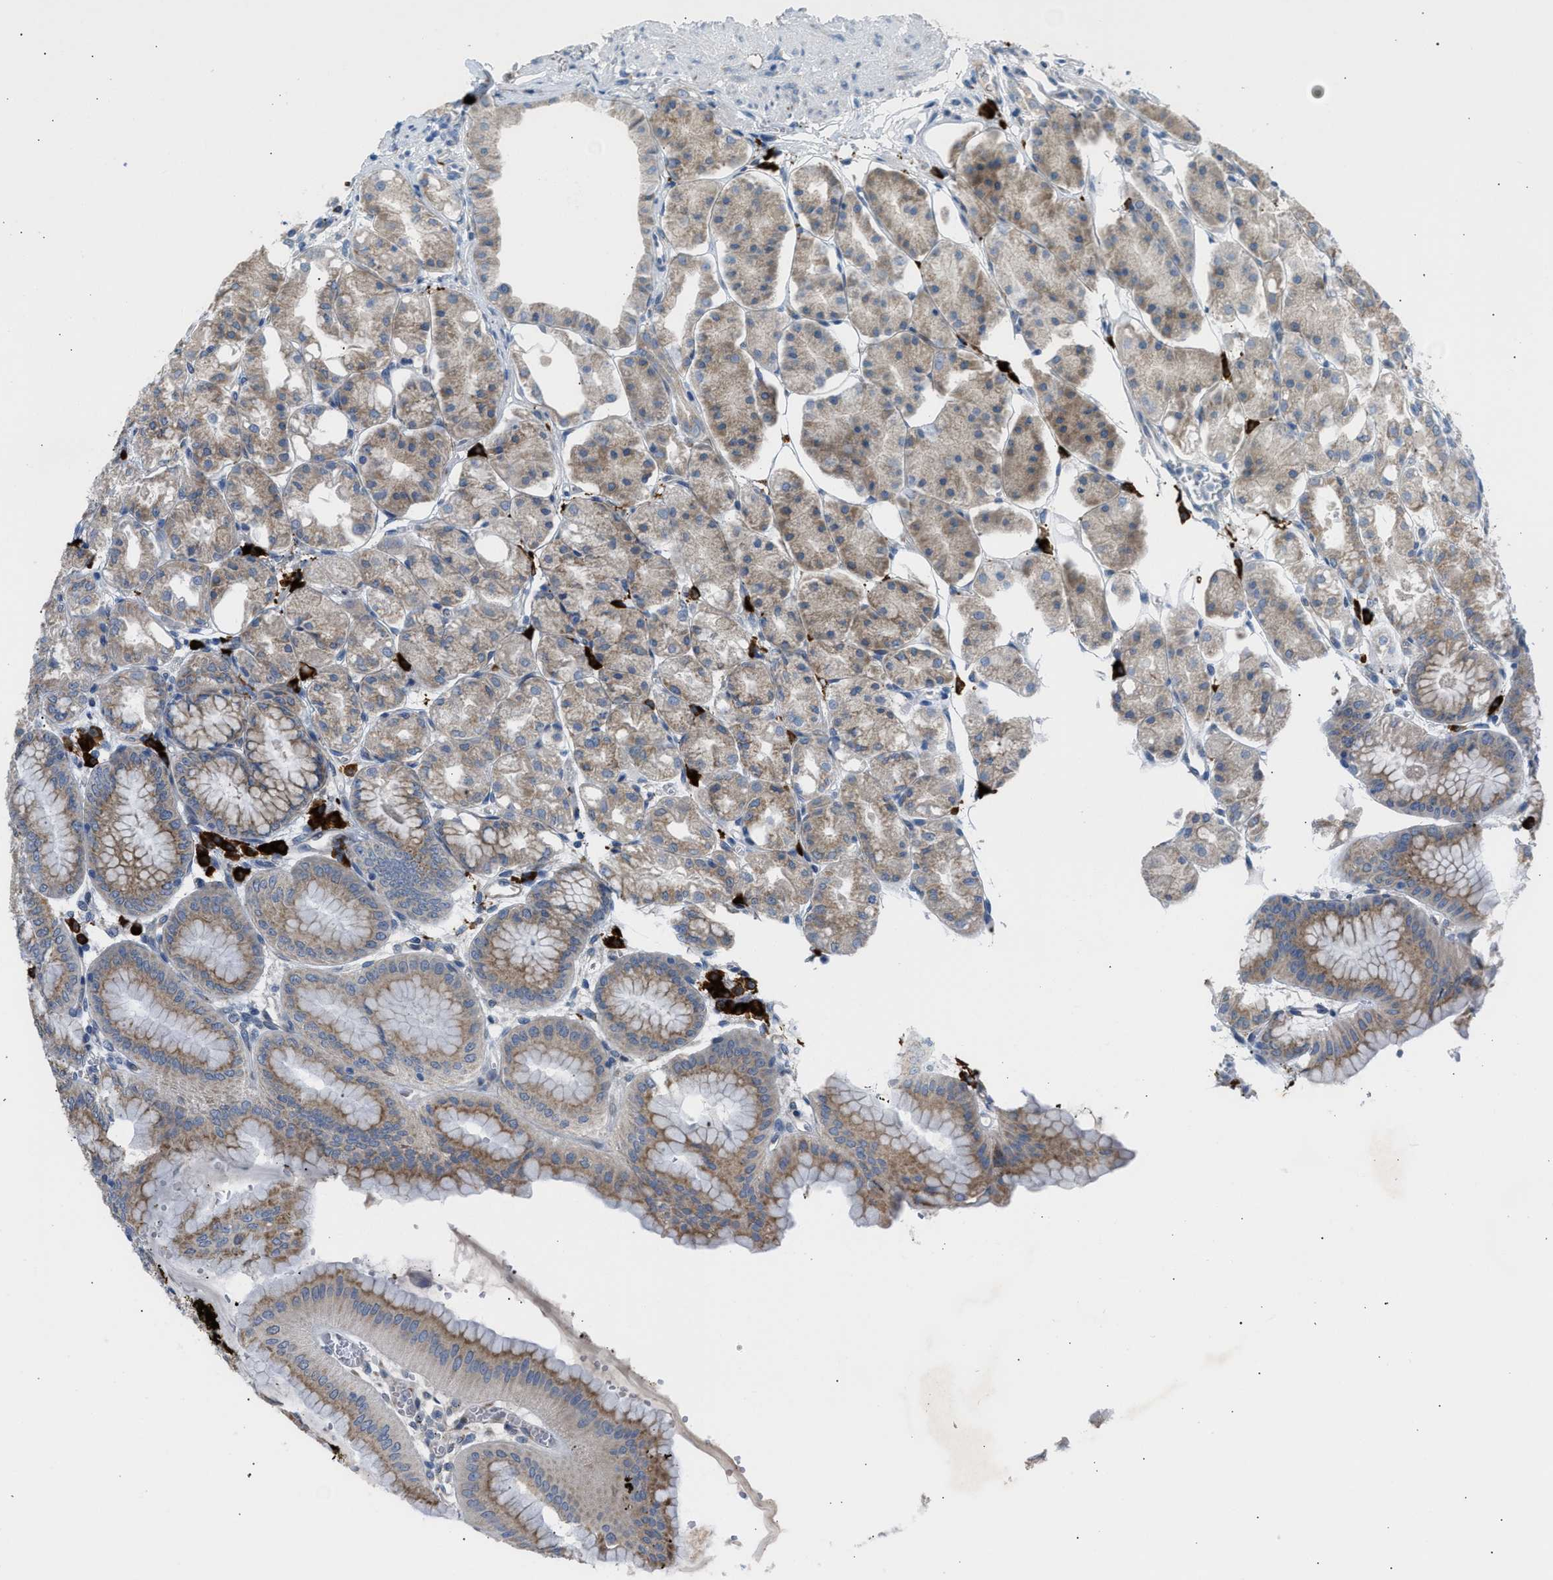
{"staining": {"intensity": "moderate", "quantity": "25%-75%", "location": "cytoplasmic/membranous"}, "tissue": "stomach", "cell_type": "Glandular cells", "image_type": "normal", "snomed": [{"axis": "morphology", "description": "Normal tissue, NOS"}, {"axis": "topography", "description": "Stomach, lower"}], "caption": "Human stomach stained for a protein (brown) displays moderate cytoplasmic/membranous positive staining in approximately 25%-75% of glandular cells.", "gene": "KCNC2", "patient": {"sex": "male", "age": 71}}